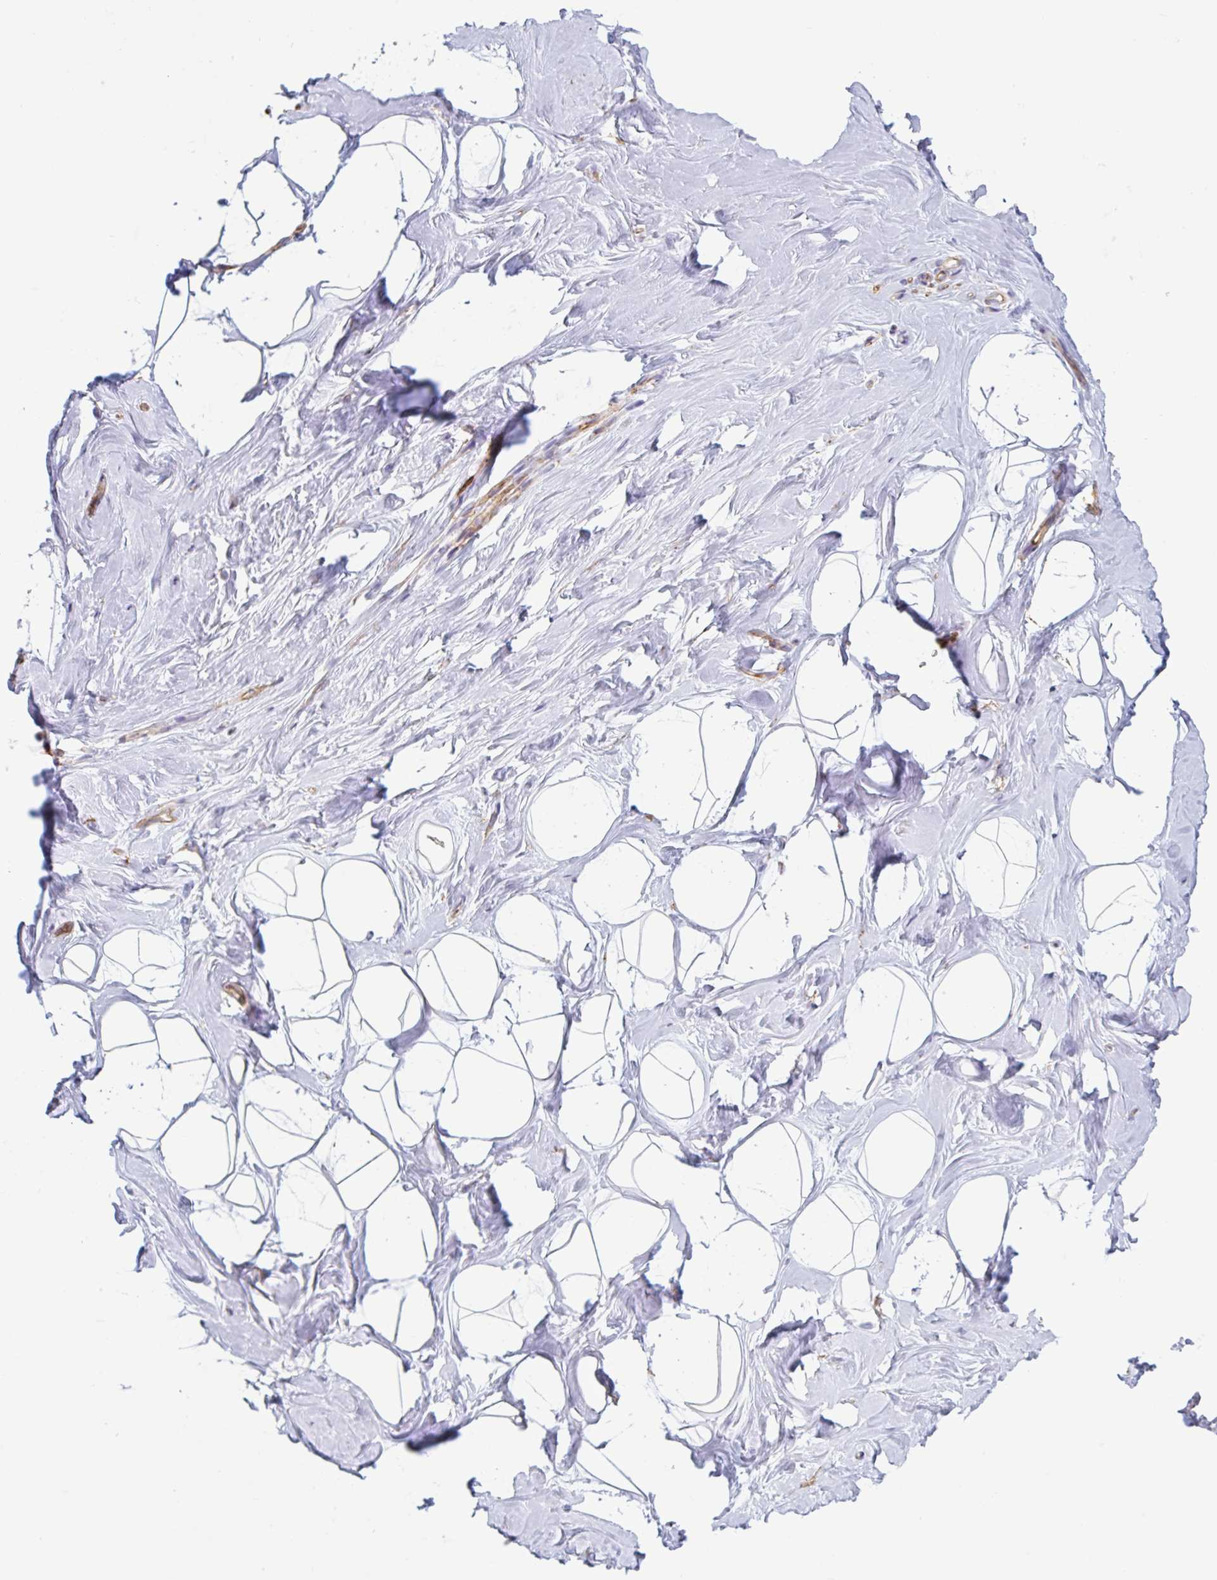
{"staining": {"intensity": "negative", "quantity": "none", "location": "none"}, "tissue": "breast", "cell_type": "Adipocytes", "image_type": "normal", "snomed": [{"axis": "morphology", "description": "Normal tissue, NOS"}, {"axis": "topography", "description": "Breast"}], "caption": "DAB (3,3'-diaminobenzidine) immunohistochemical staining of normal breast exhibits no significant positivity in adipocytes.", "gene": "MYH10", "patient": {"sex": "female", "age": 32}}